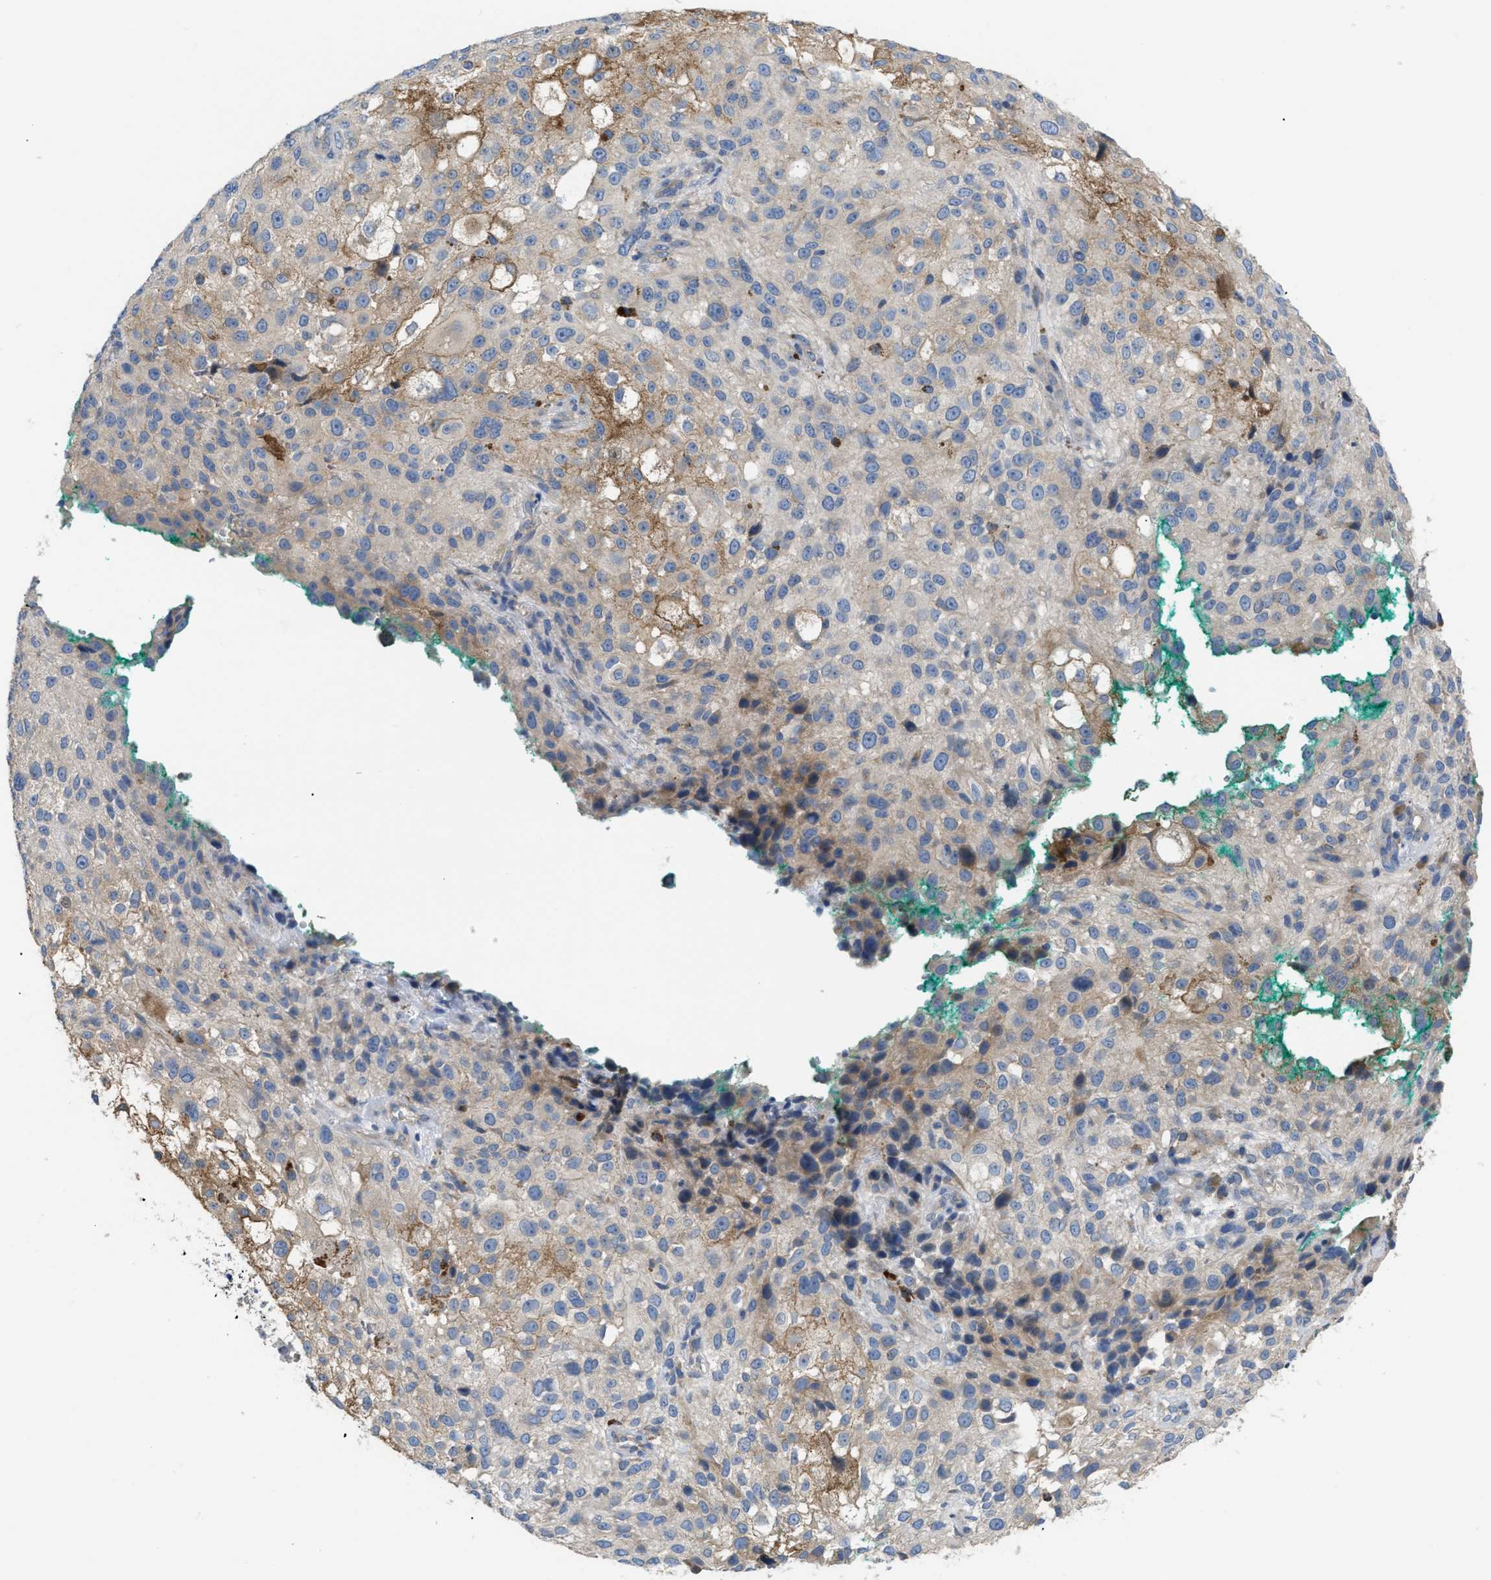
{"staining": {"intensity": "negative", "quantity": "none", "location": "none"}, "tissue": "melanoma", "cell_type": "Tumor cells", "image_type": "cancer", "snomed": [{"axis": "morphology", "description": "Necrosis, NOS"}, {"axis": "morphology", "description": "Malignant melanoma, NOS"}, {"axis": "topography", "description": "Skin"}], "caption": "The micrograph reveals no significant positivity in tumor cells of melanoma.", "gene": "DHX58", "patient": {"sex": "female", "age": 87}}